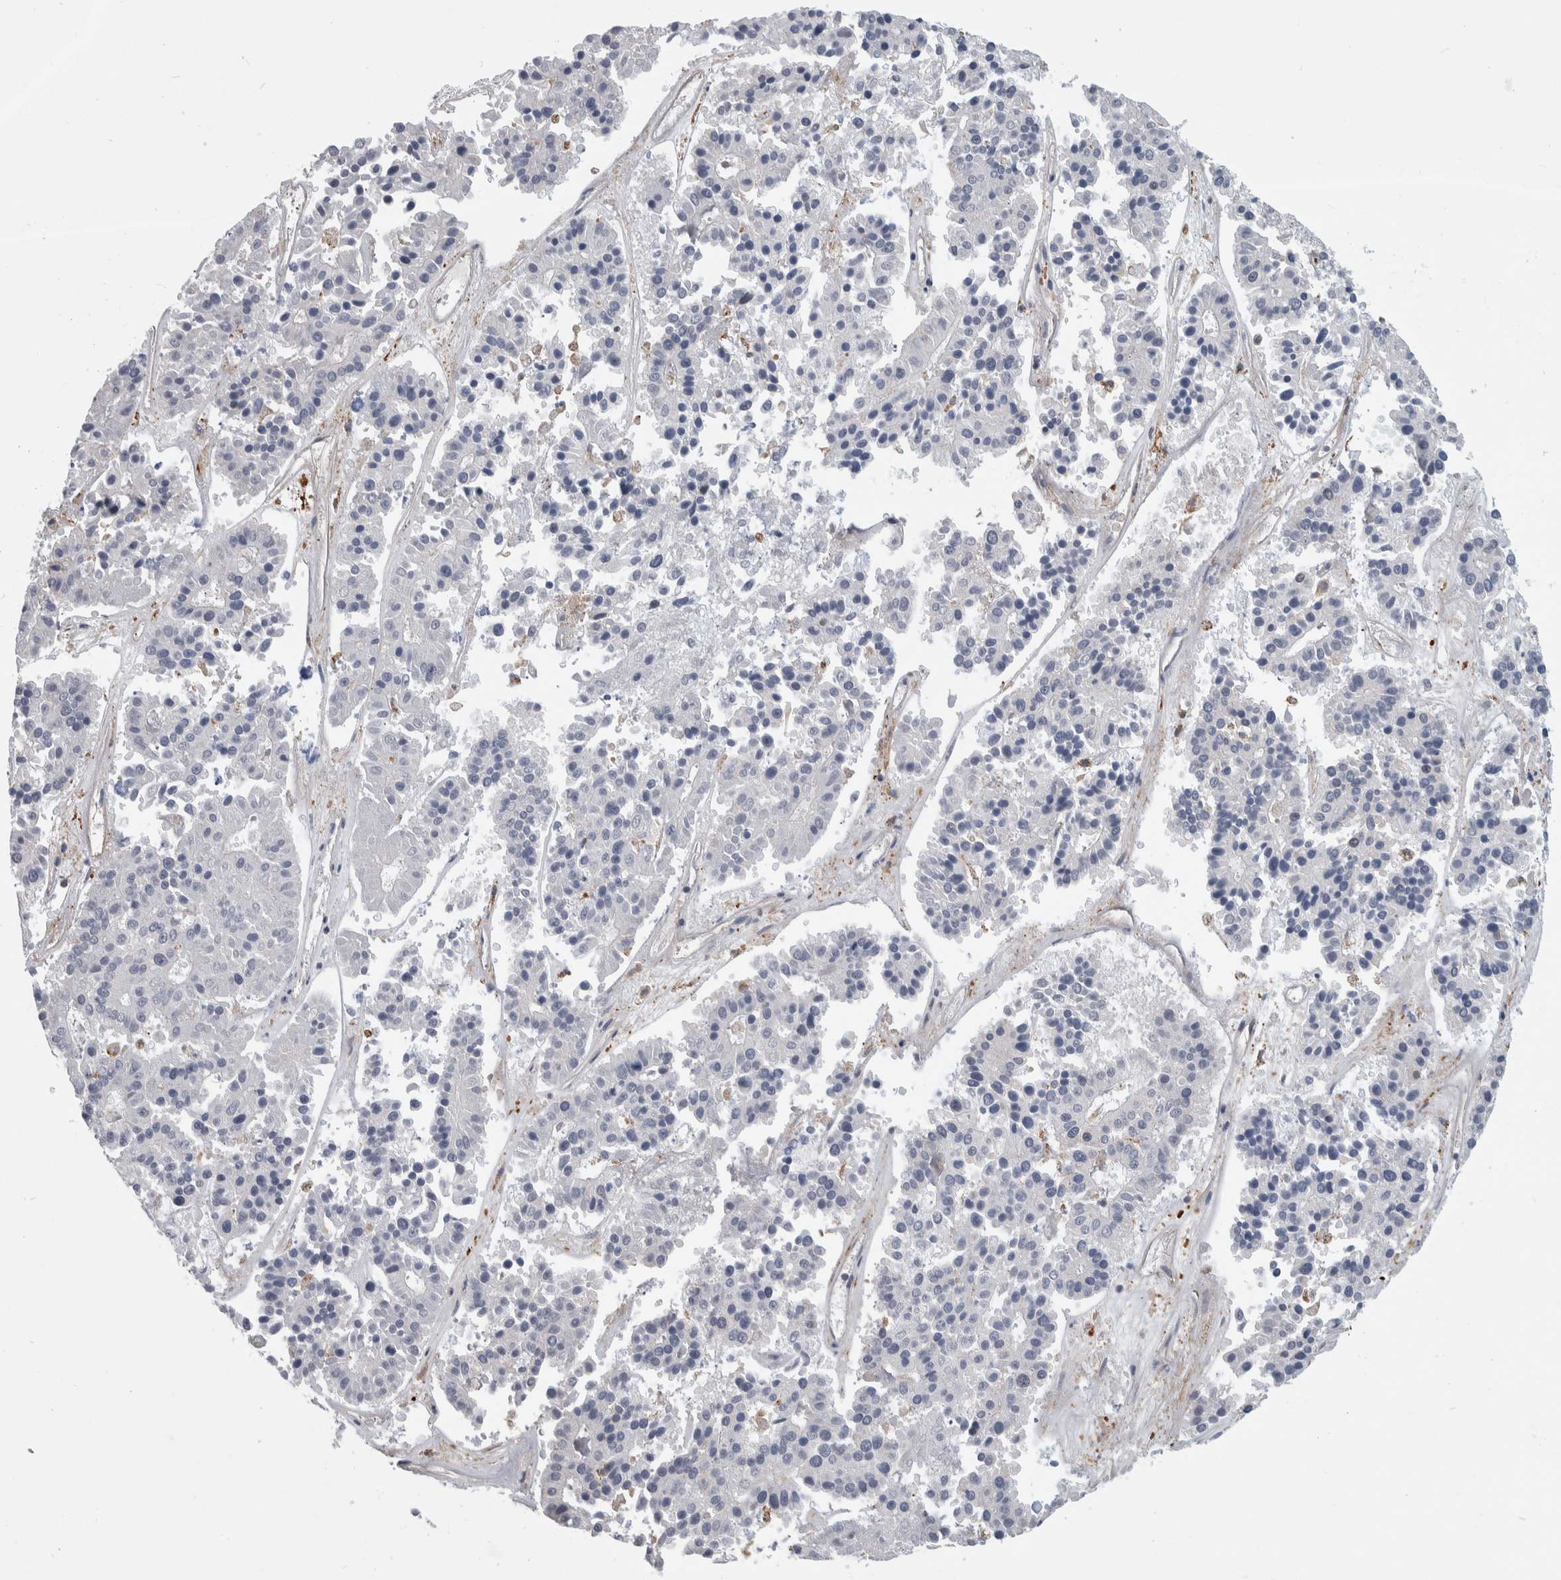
{"staining": {"intensity": "negative", "quantity": "none", "location": "none"}, "tissue": "pancreatic cancer", "cell_type": "Tumor cells", "image_type": "cancer", "snomed": [{"axis": "morphology", "description": "Adenocarcinoma, NOS"}, {"axis": "topography", "description": "Pancreas"}], "caption": "A histopathology image of human adenocarcinoma (pancreatic) is negative for staining in tumor cells.", "gene": "MSL1", "patient": {"sex": "male", "age": 50}}